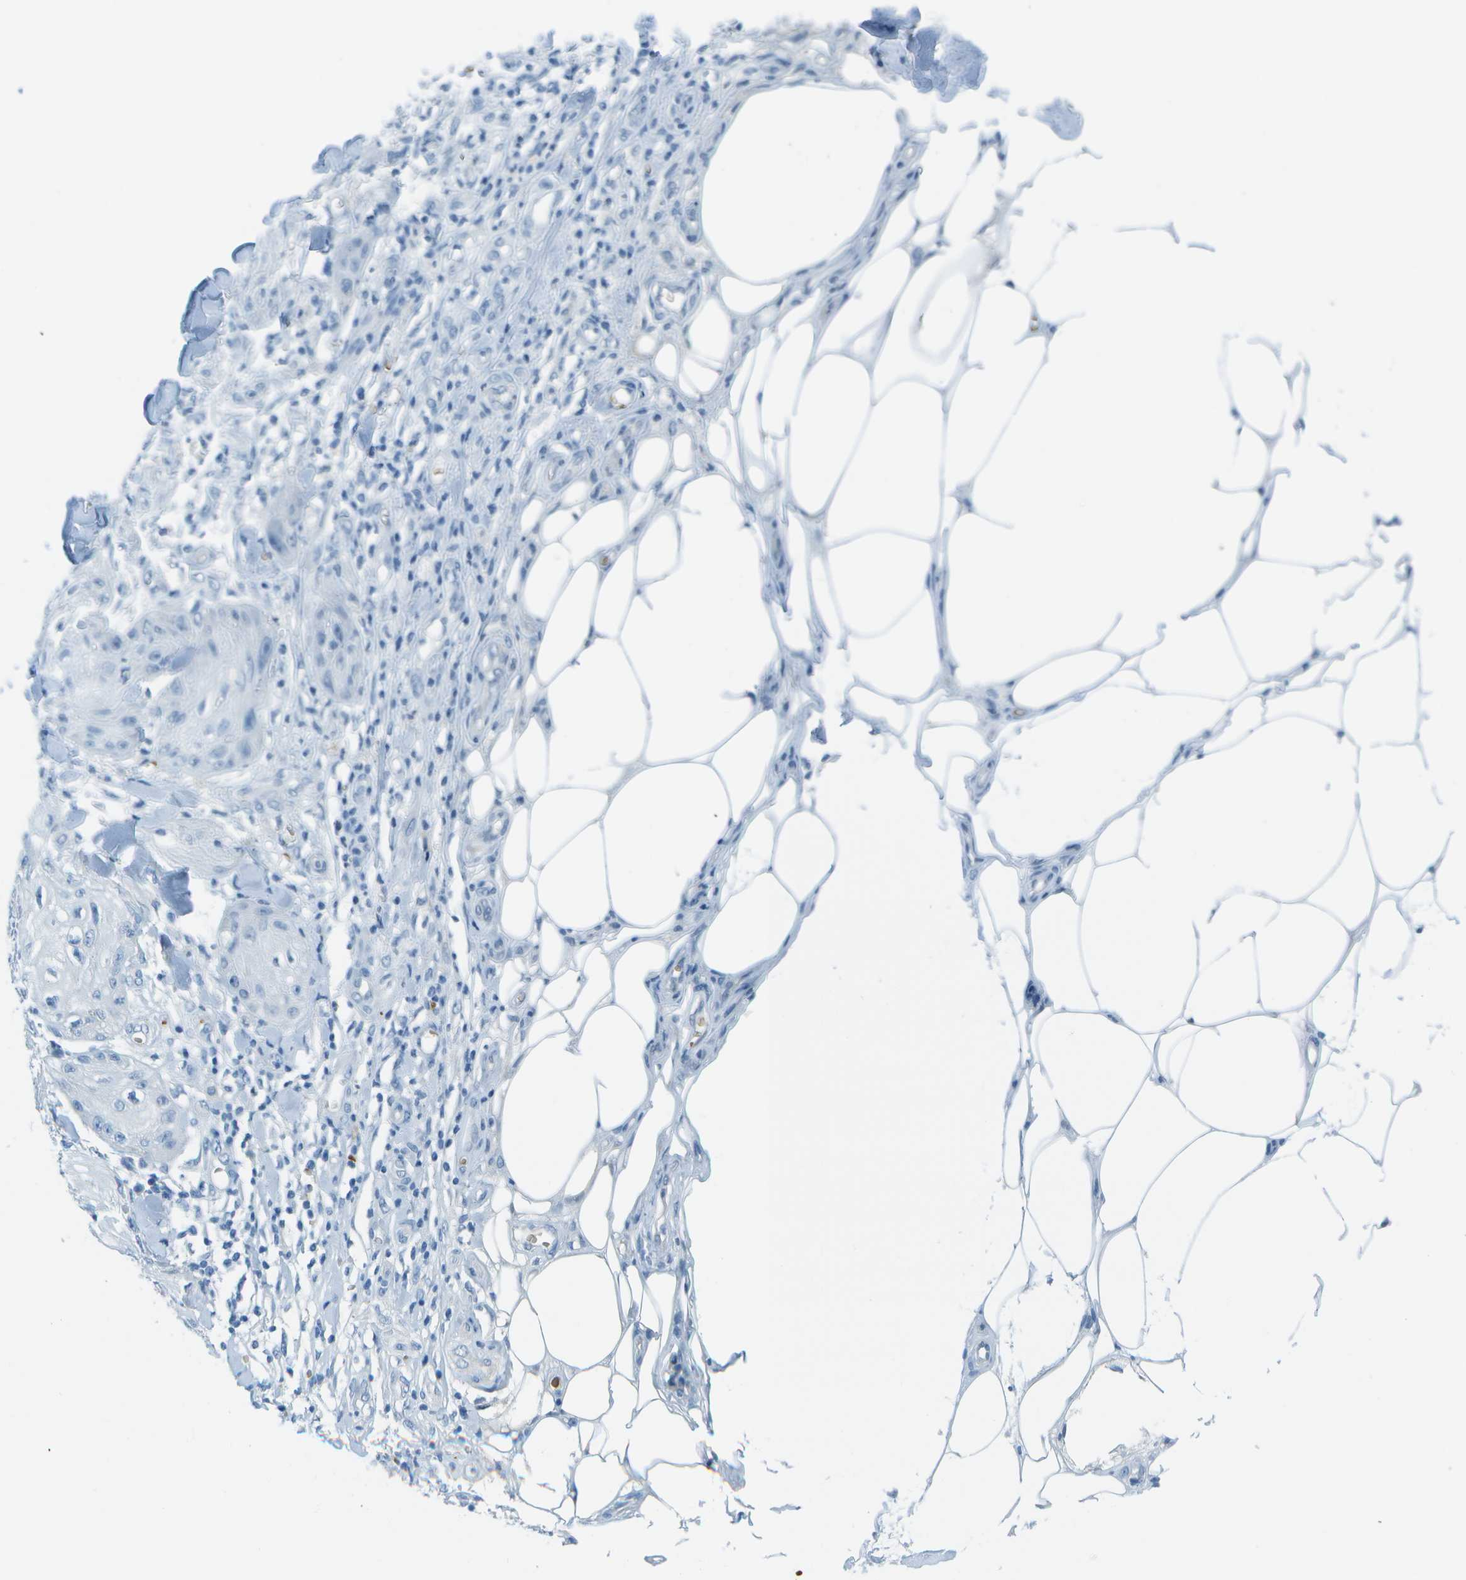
{"staining": {"intensity": "negative", "quantity": "none", "location": "none"}, "tissue": "skin cancer", "cell_type": "Tumor cells", "image_type": "cancer", "snomed": [{"axis": "morphology", "description": "Squamous cell carcinoma, NOS"}, {"axis": "topography", "description": "Skin"}], "caption": "DAB (3,3'-diaminobenzidine) immunohistochemical staining of skin cancer (squamous cell carcinoma) shows no significant positivity in tumor cells.", "gene": "ASL", "patient": {"sex": "male", "age": 74}}